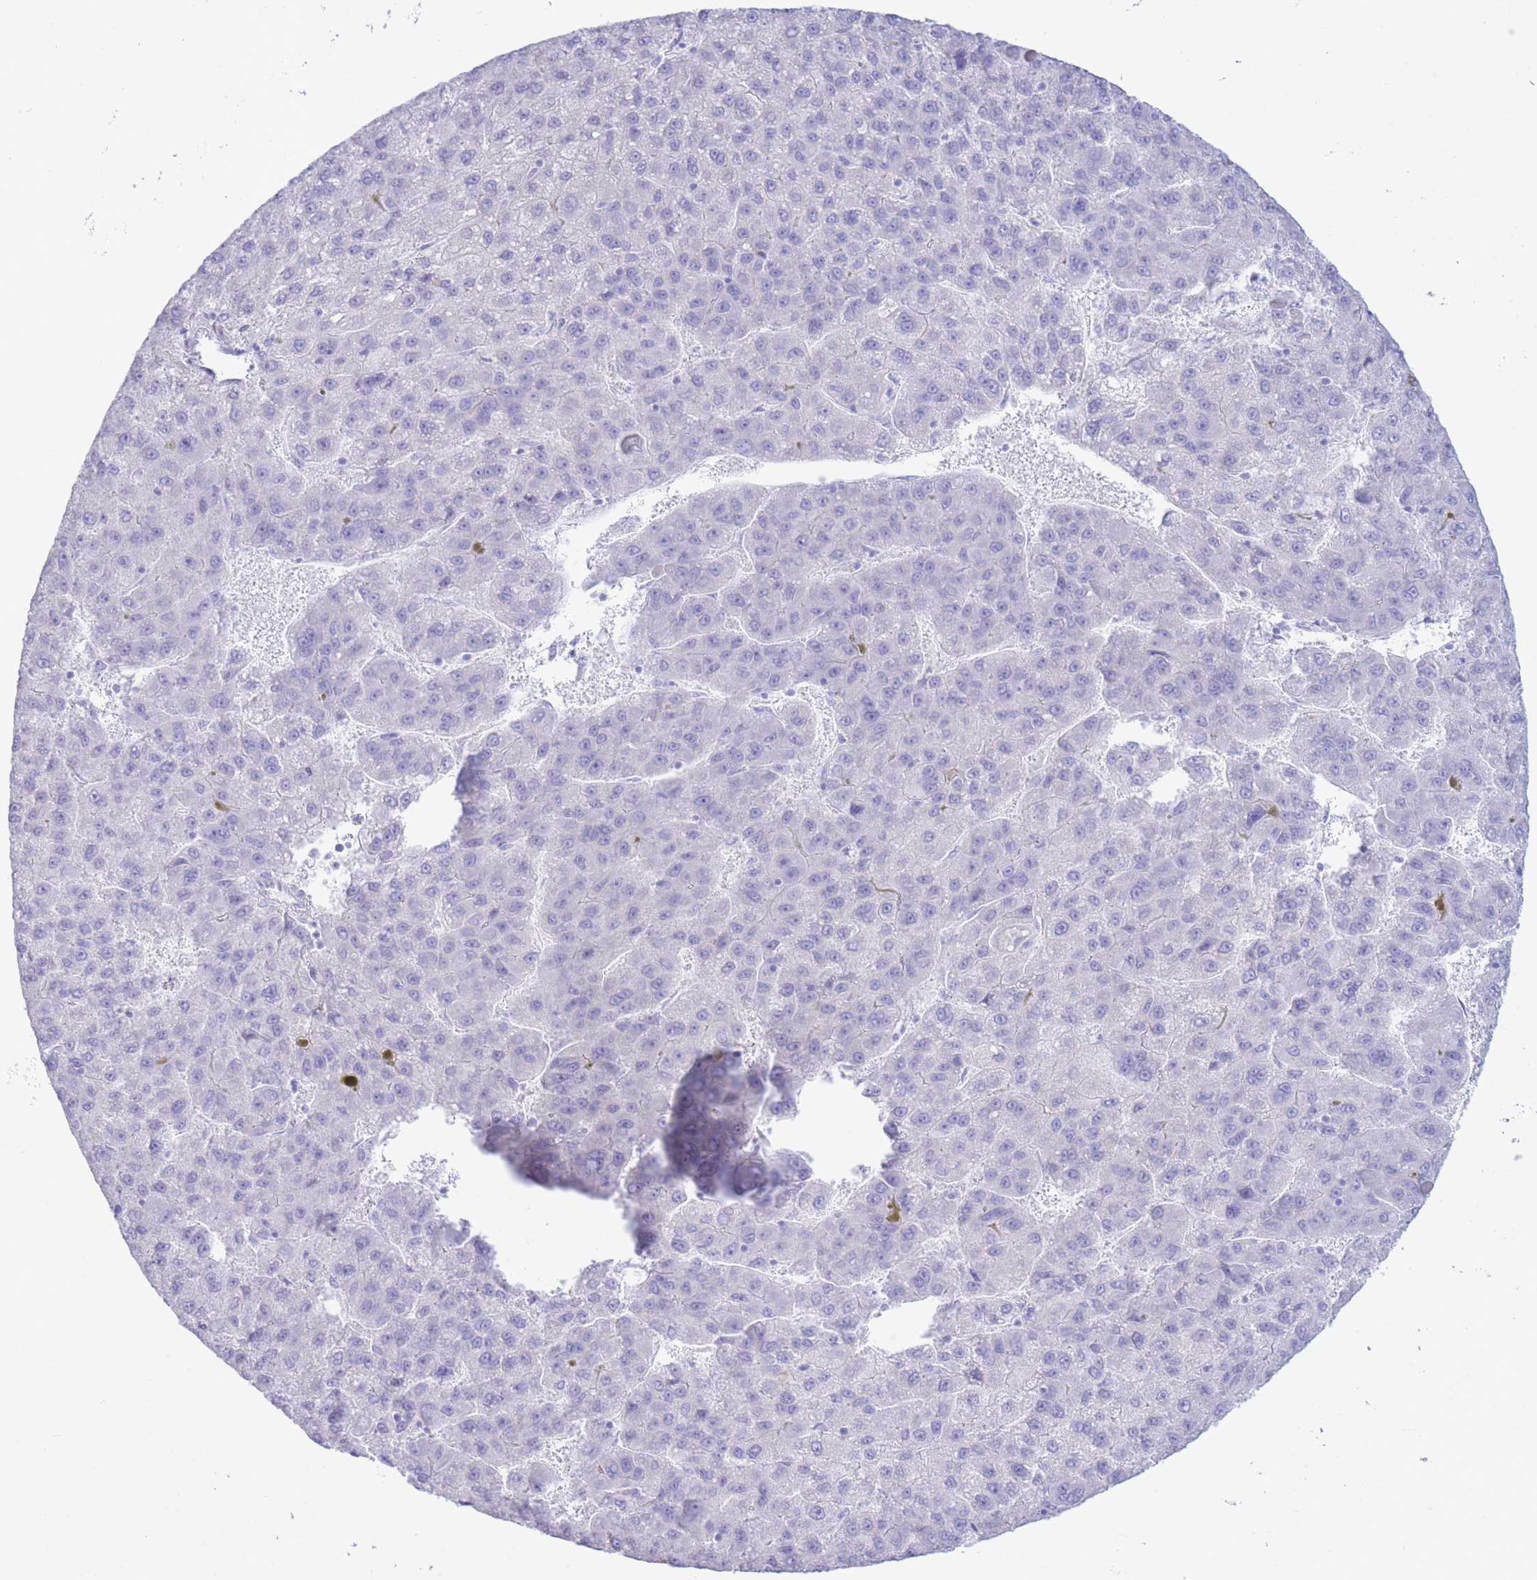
{"staining": {"intensity": "negative", "quantity": "none", "location": "none"}, "tissue": "liver cancer", "cell_type": "Tumor cells", "image_type": "cancer", "snomed": [{"axis": "morphology", "description": "Carcinoma, Hepatocellular, NOS"}, {"axis": "topography", "description": "Liver"}], "caption": "Liver cancer was stained to show a protein in brown. There is no significant positivity in tumor cells.", "gene": "VWA8", "patient": {"sex": "female", "age": 82}}